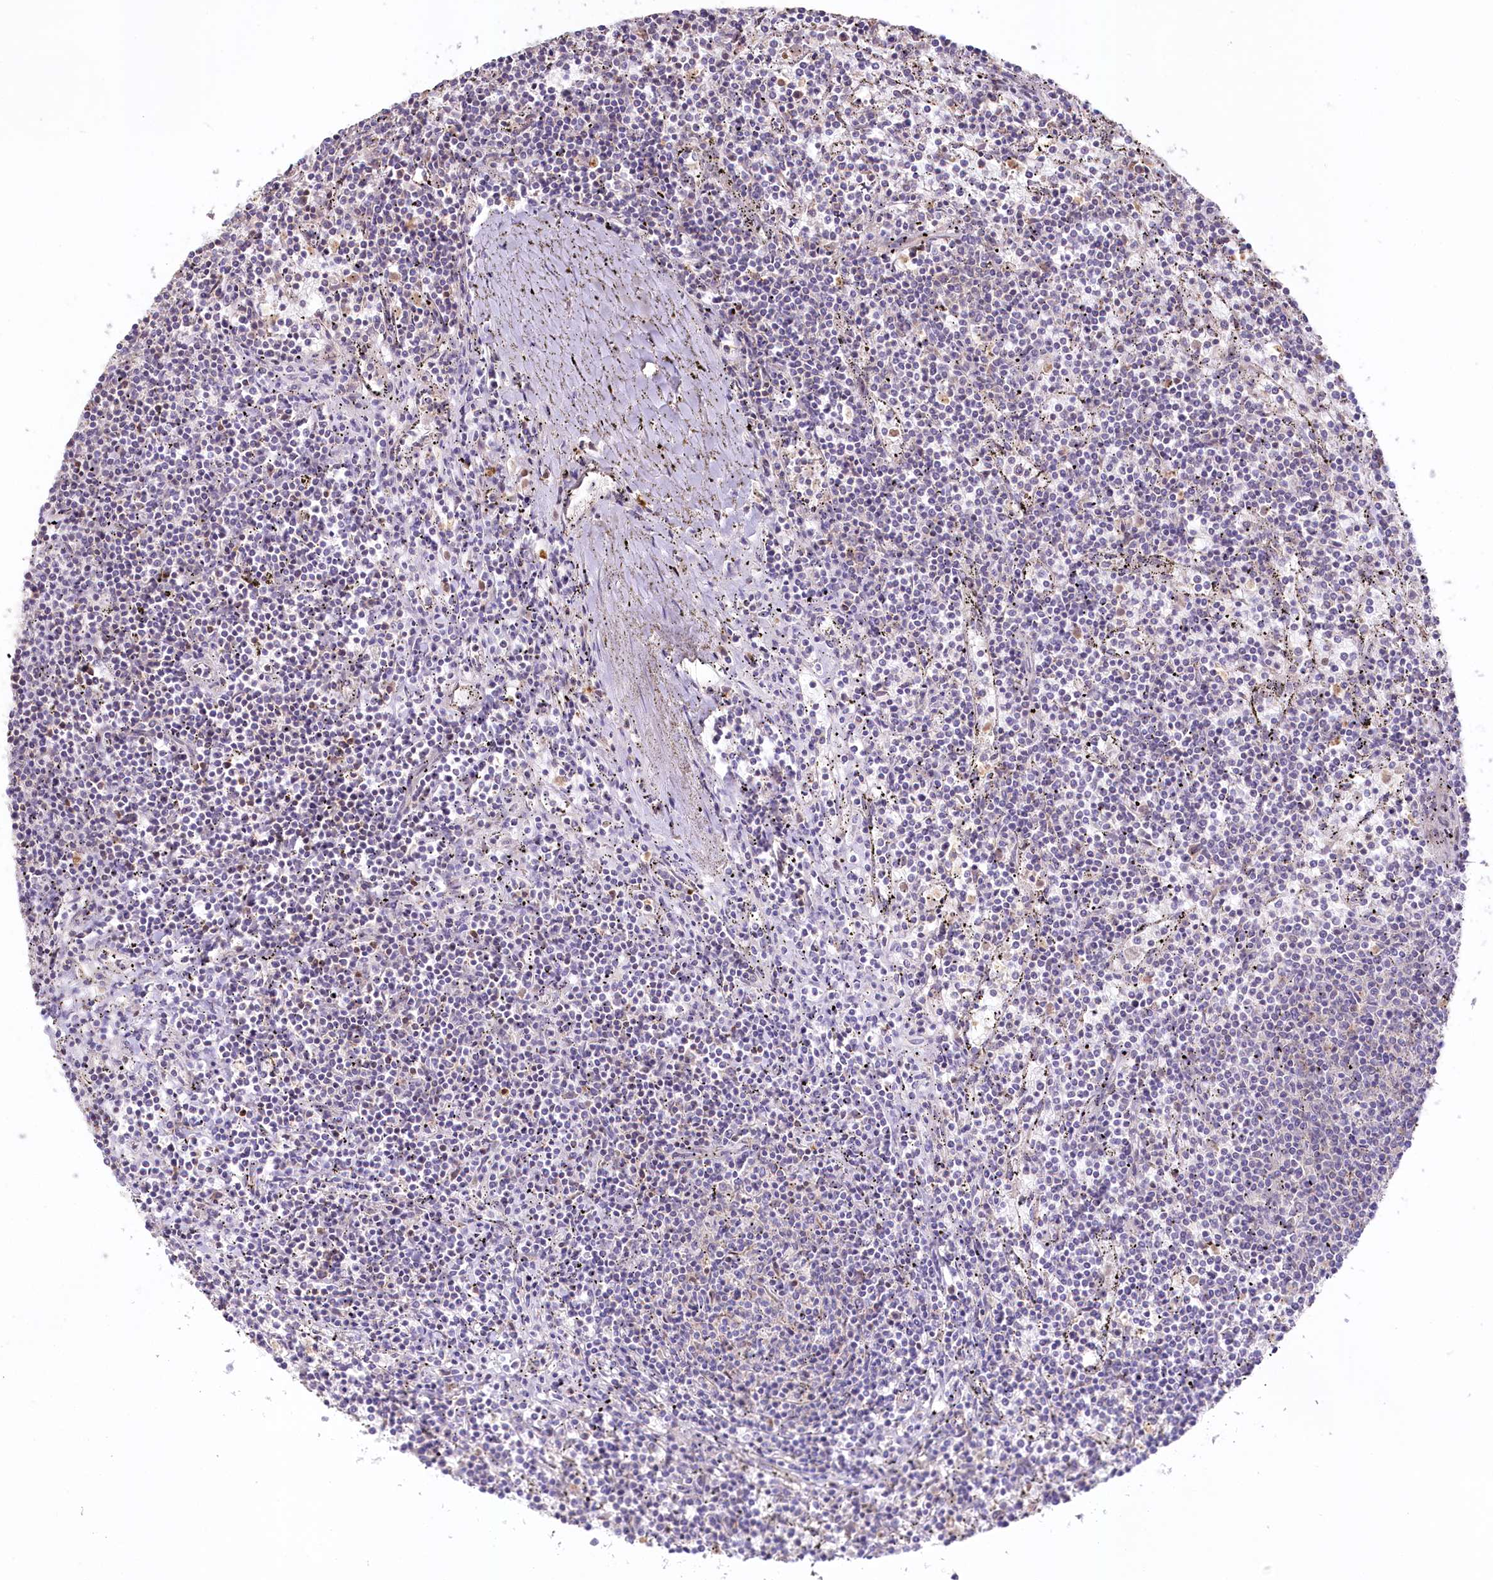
{"staining": {"intensity": "negative", "quantity": "none", "location": "none"}, "tissue": "lymphoma", "cell_type": "Tumor cells", "image_type": "cancer", "snomed": [{"axis": "morphology", "description": "Malignant lymphoma, non-Hodgkin's type, Low grade"}, {"axis": "topography", "description": "Spleen"}], "caption": "Immunohistochemical staining of human low-grade malignant lymphoma, non-Hodgkin's type reveals no significant positivity in tumor cells.", "gene": "SLC6A11", "patient": {"sex": "female", "age": 50}}